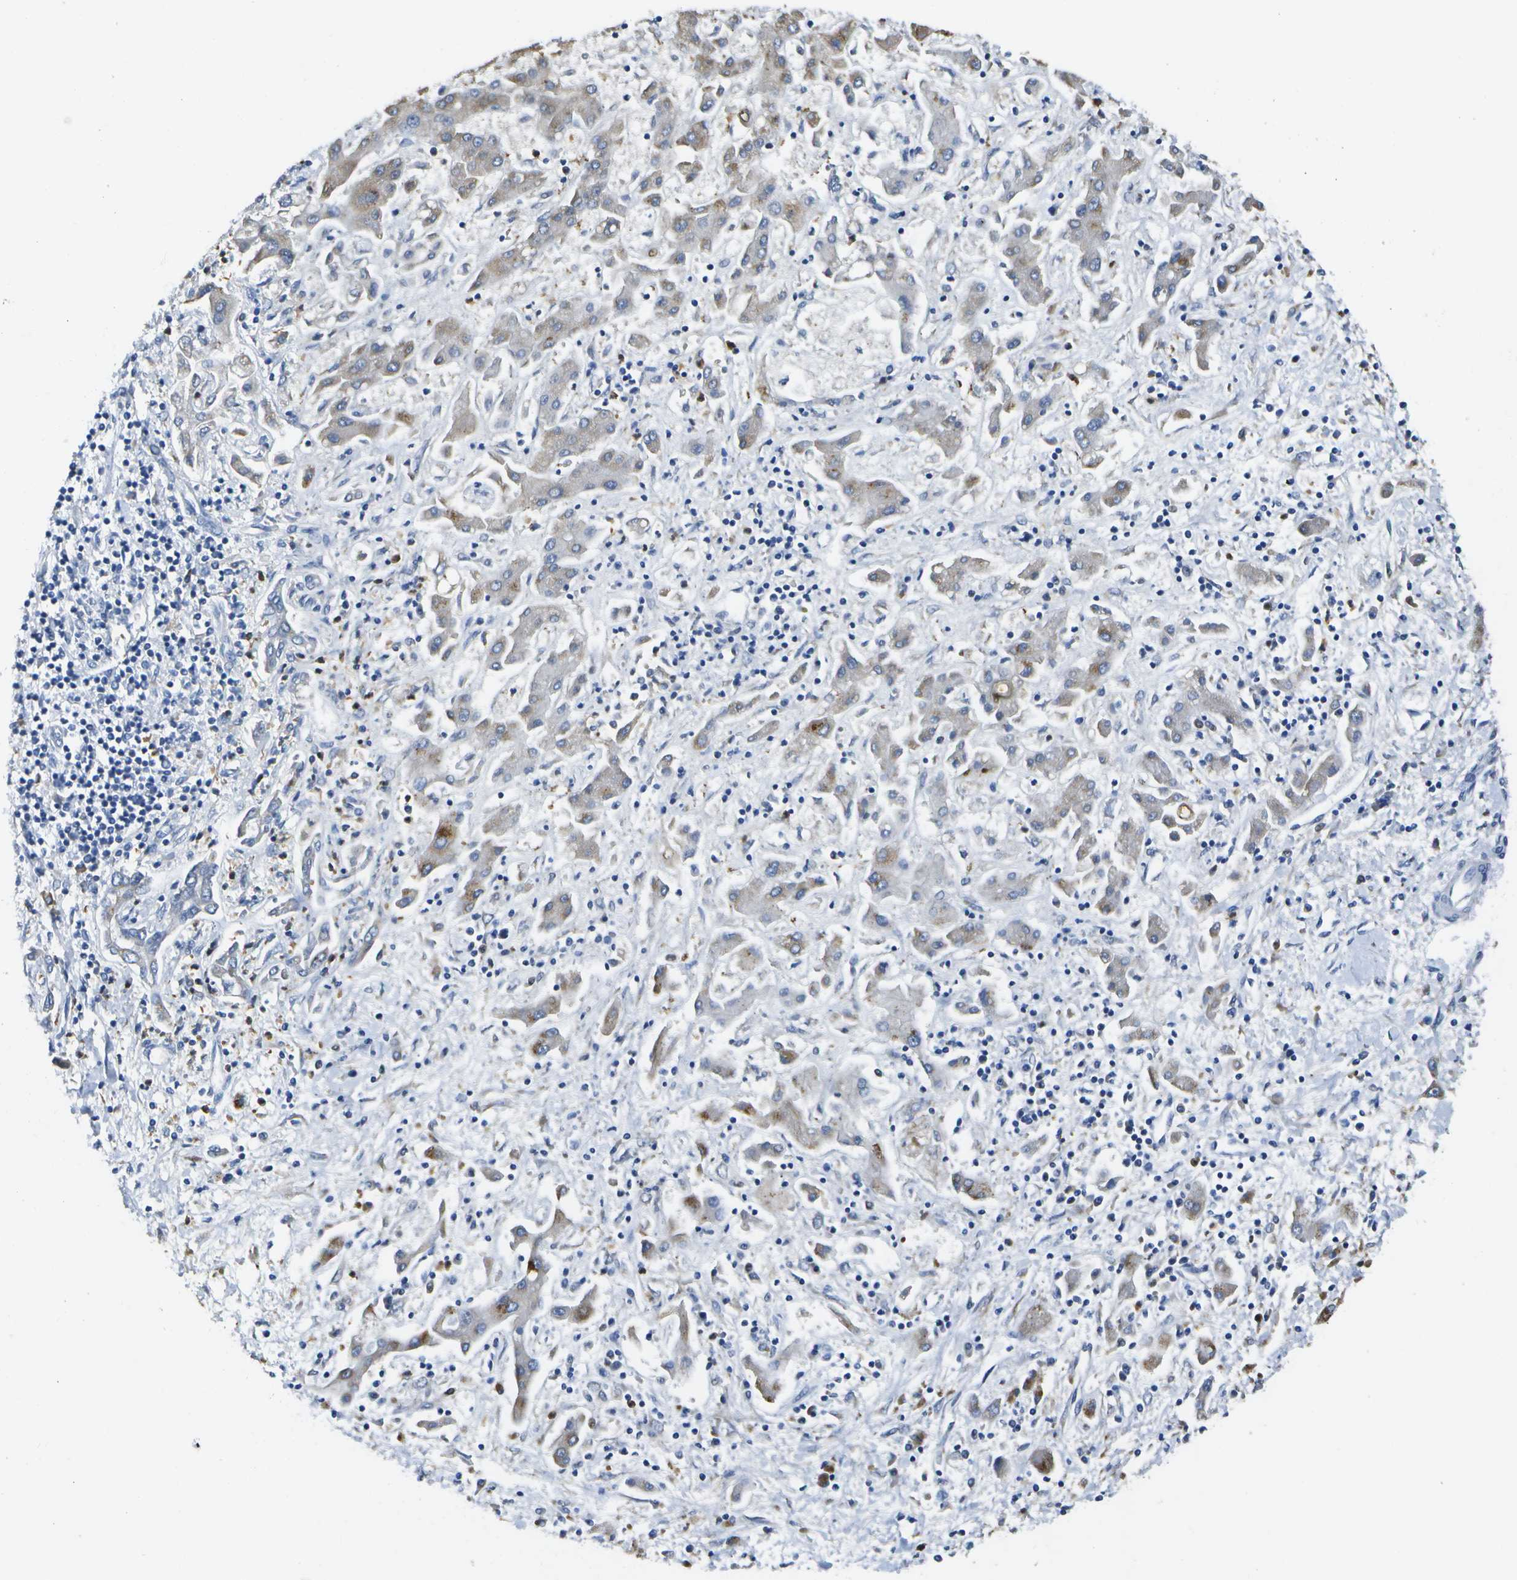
{"staining": {"intensity": "weak", "quantity": "<25%", "location": "cytoplasmic/membranous"}, "tissue": "liver cancer", "cell_type": "Tumor cells", "image_type": "cancer", "snomed": [{"axis": "morphology", "description": "Cholangiocarcinoma"}, {"axis": "topography", "description": "Liver"}], "caption": "This micrograph is of liver cancer stained with immunohistochemistry to label a protein in brown with the nuclei are counter-stained blue. There is no expression in tumor cells.", "gene": "DSE", "patient": {"sex": "male", "age": 50}}